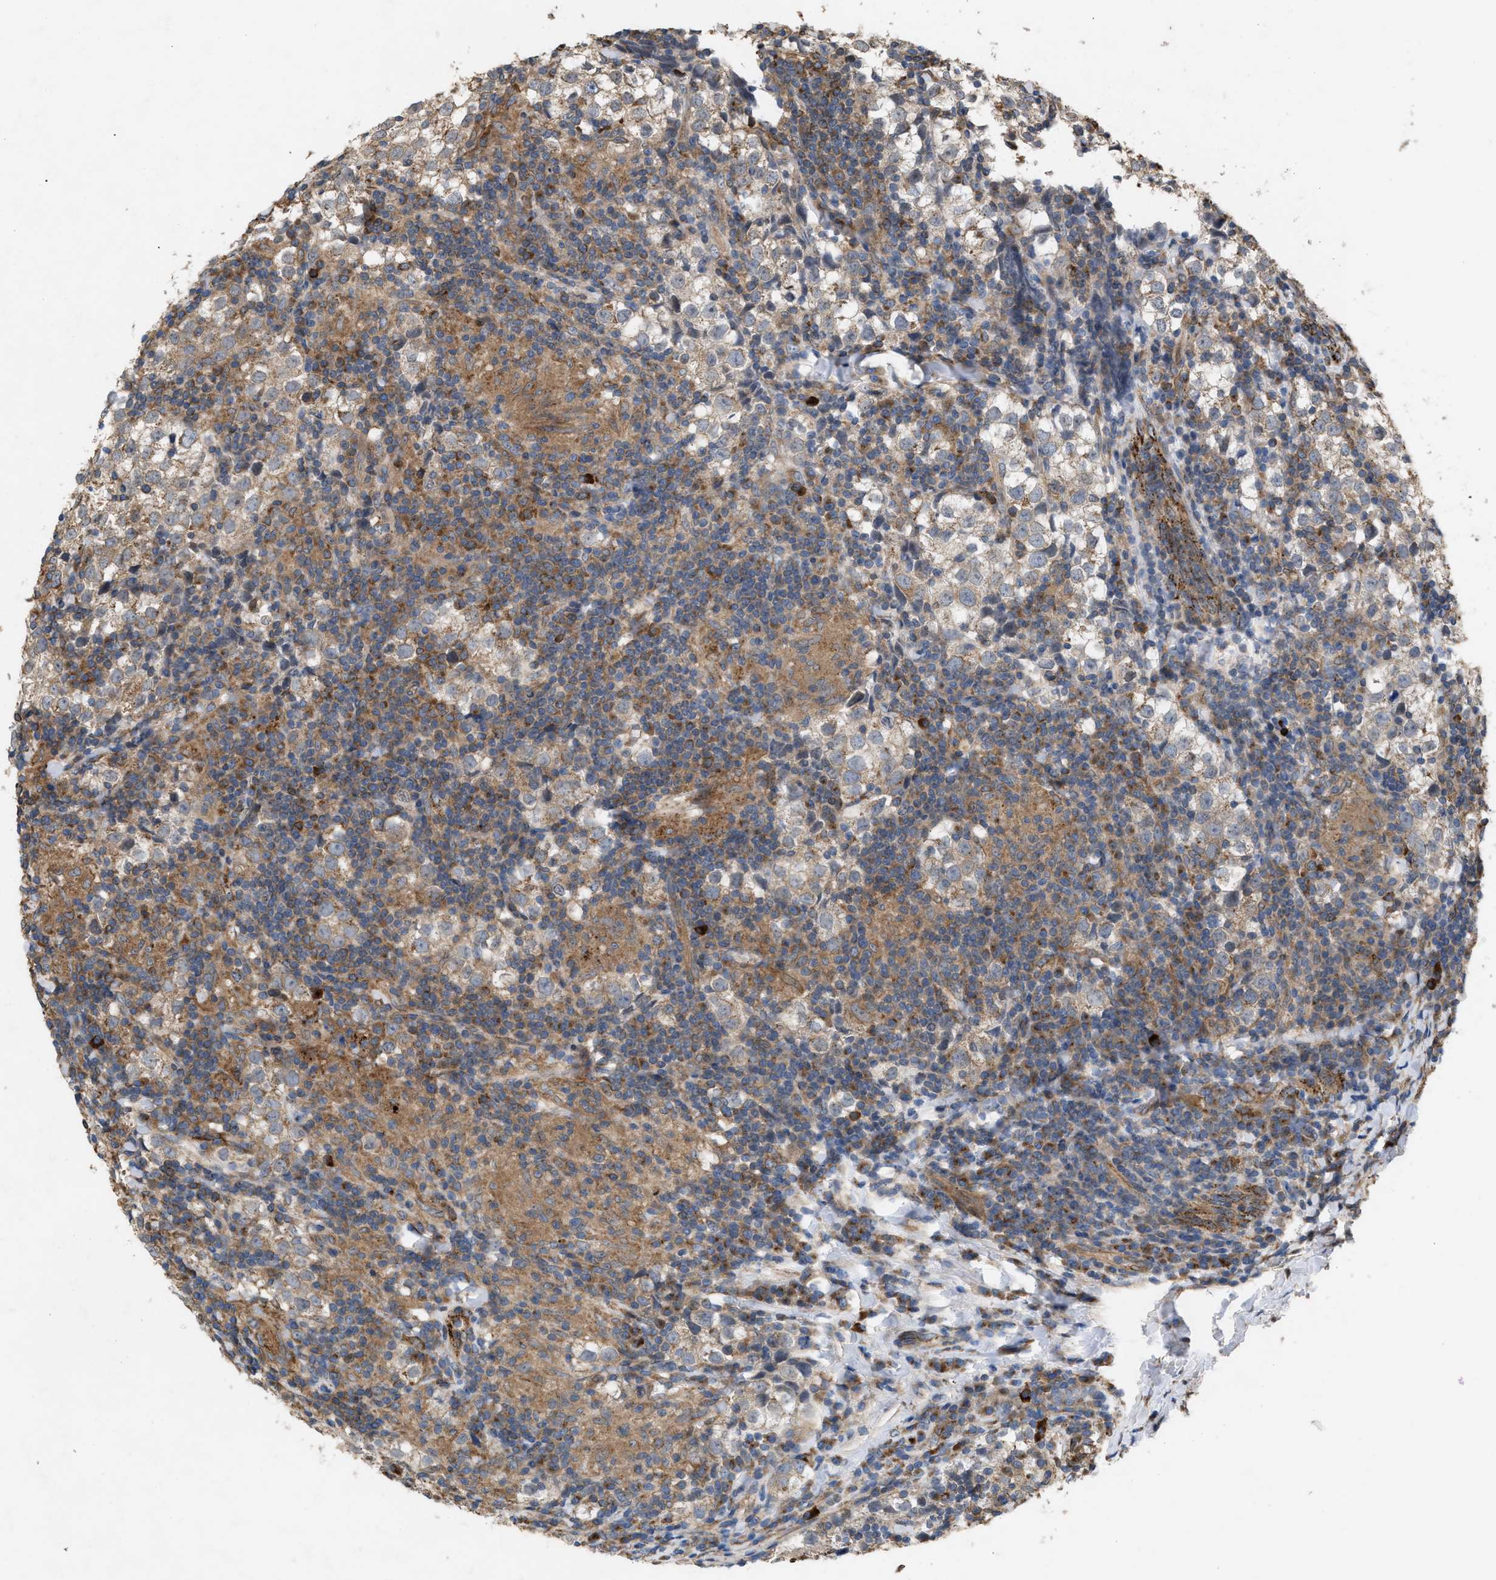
{"staining": {"intensity": "weak", "quantity": "25%-75%", "location": "cytoplasmic/membranous"}, "tissue": "testis cancer", "cell_type": "Tumor cells", "image_type": "cancer", "snomed": [{"axis": "morphology", "description": "Seminoma, NOS"}, {"axis": "morphology", "description": "Carcinoma, Embryonal, NOS"}, {"axis": "topography", "description": "Testis"}], "caption": "This micrograph displays testis cancer (embryonal carcinoma) stained with immunohistochemistry to label a protein in brown. The cytoplasmic/membranous of tumor cells show weak positivity for the protein. Nuclei are counter-stained blue.", "gene": "GCC1", "patient": {"sex": "male", "age": 36}}